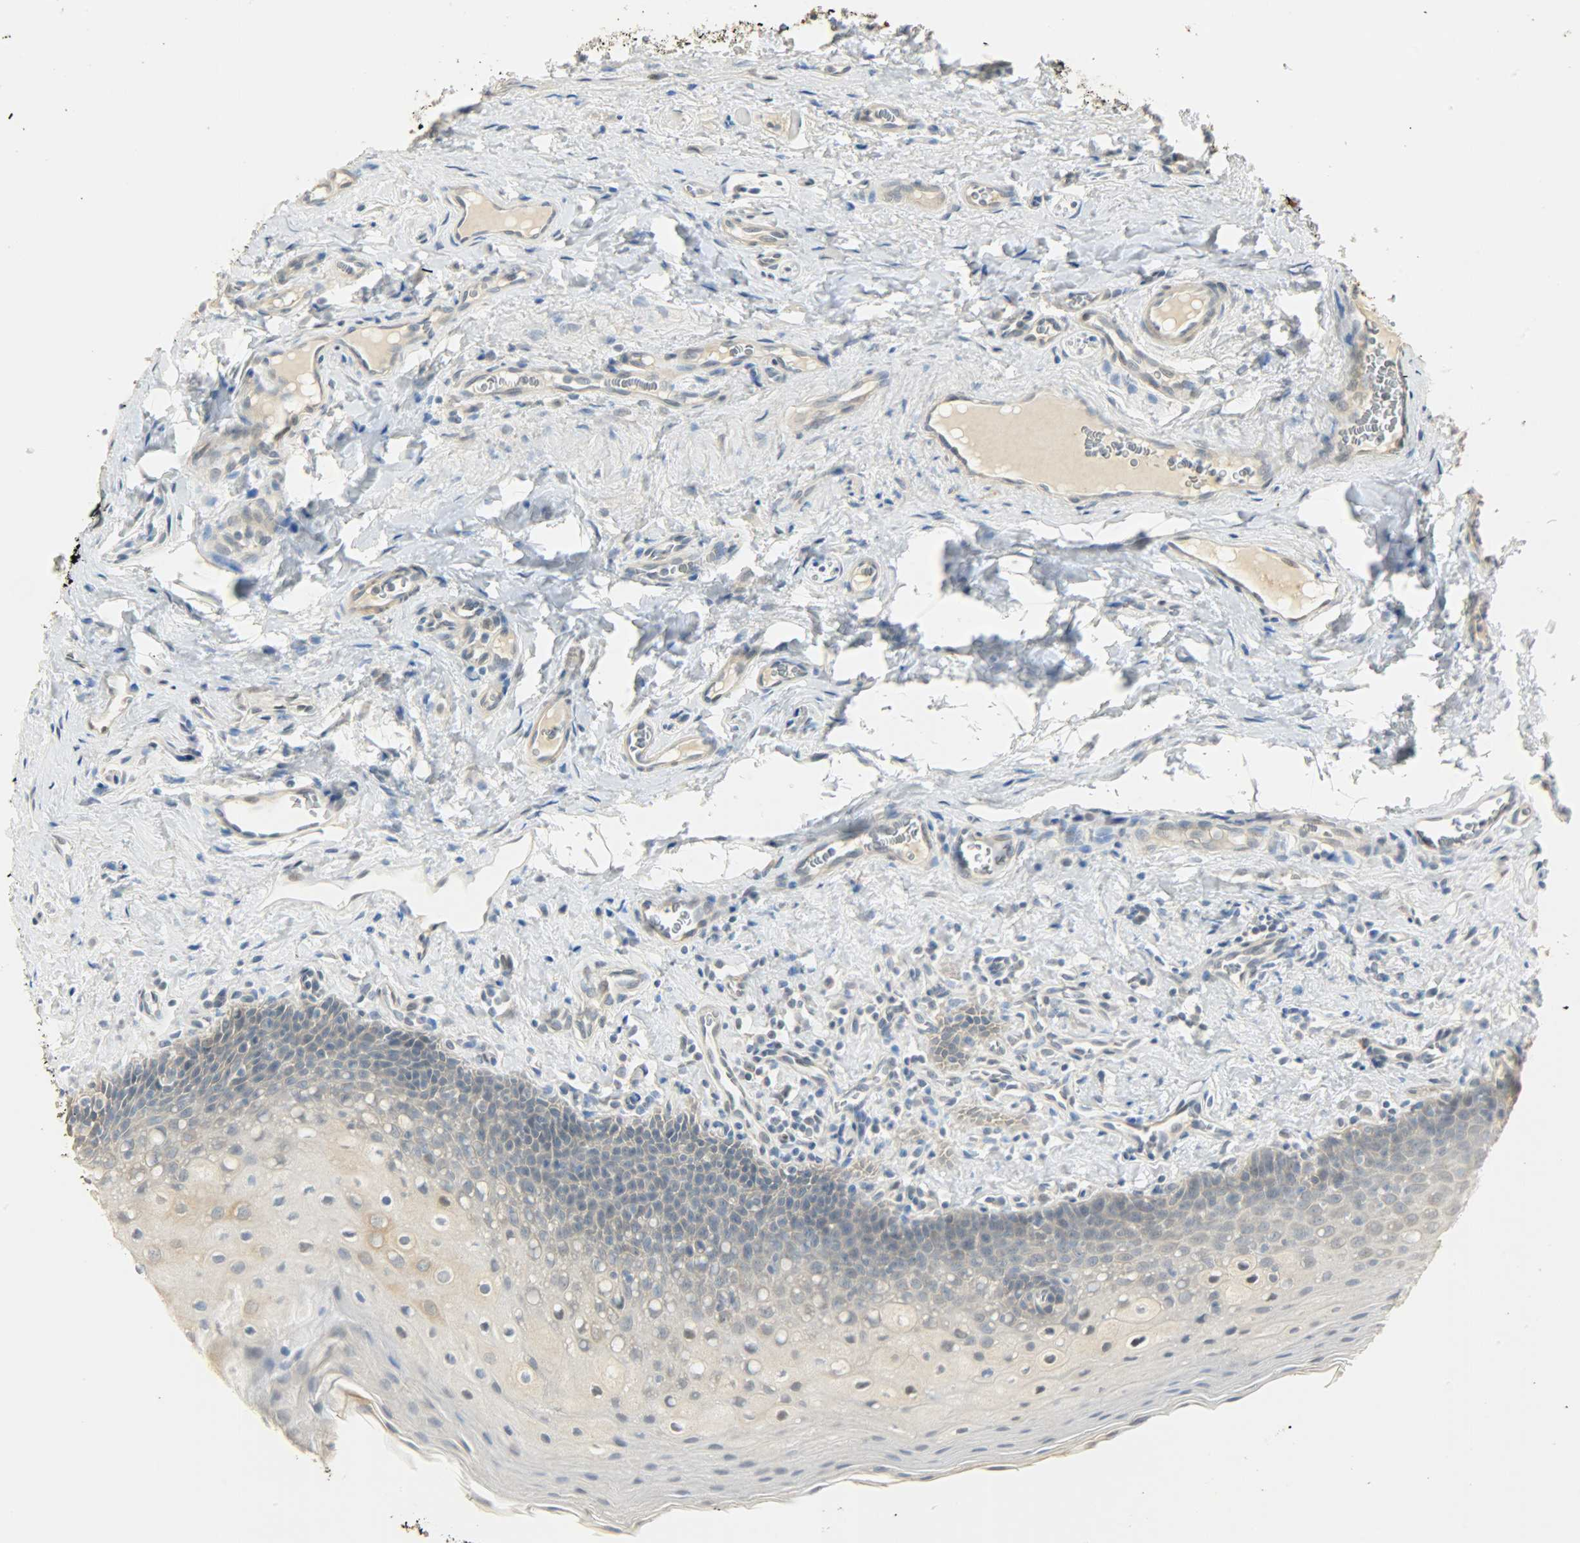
{"staining": {"intensity": "moderate", "quantity": "25%-75%", "location": "cytoplasmic/membranous"}, "tissue": "oral mucosa", "cell_type": "Squamous epithelial cells", "image_type": "normal", "snomed": [{"axis": "morphology", "description": "Normal tissue, NOS"}, {"axis": "topography", "description": "Oral tissue"}], "caption": "Immunohistochemical staining of normal oral mucosa reveals medium levels of moderate cytoplasmic/membranous expression in approximately 25%-75% of squamous epithelial cells.", "gene": "USP13", "patient": {"sex": "male", "age": 20}}